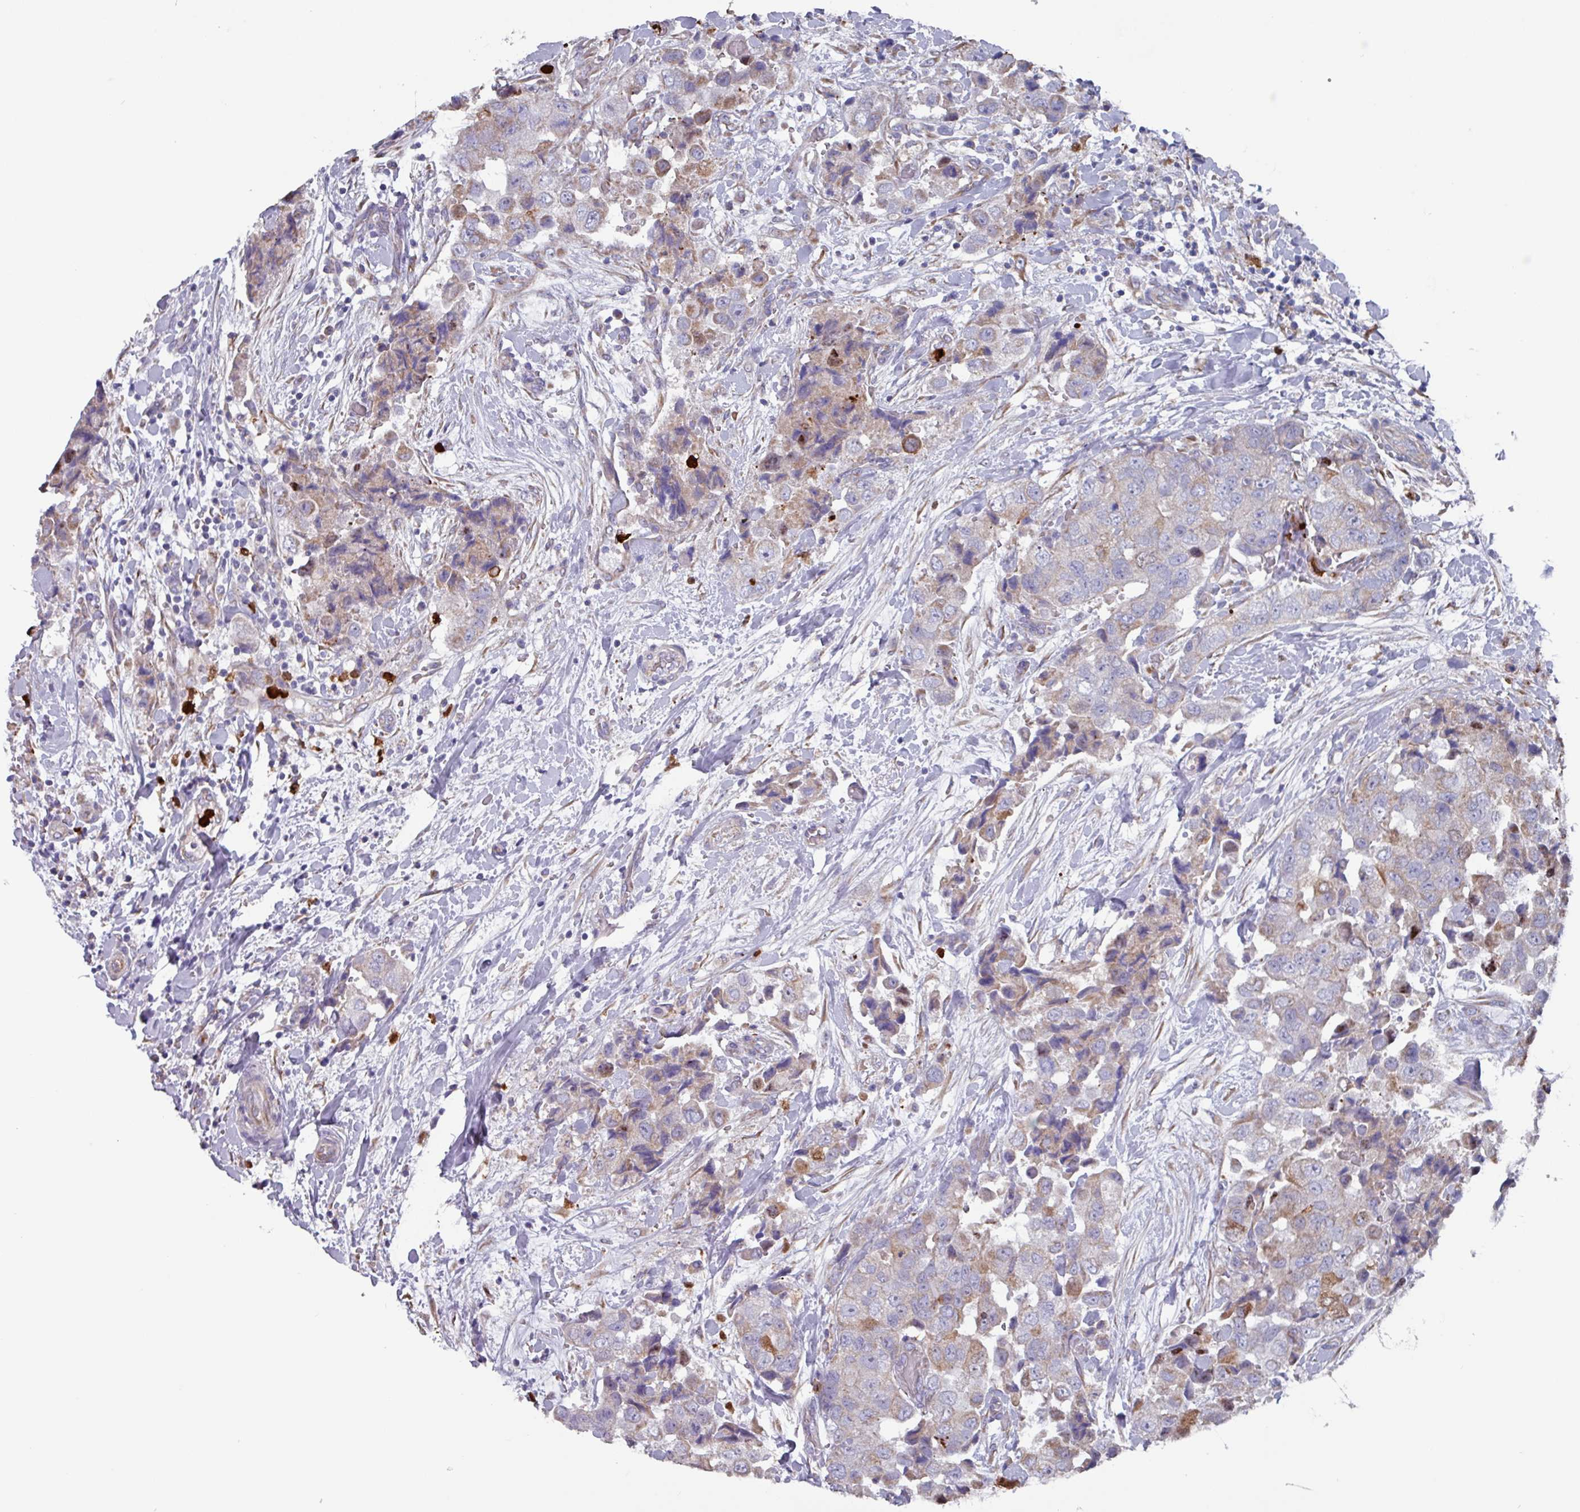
{"staining": {"intensity": "weak", "quantity": "25%-75%", "location": "cytoplasmic/membranous"}, "tissue": "breast cancer", "cell_type": "Tumor cells", "image_type": "cancer", "snomed": [{"axis": "morphology", "description": "Normal tissue, NOS"}, {"axis": "morphology", "description": "Duct carcinoma"}, {"axis": "topography", "description": "Breast"}], "caption": "Immunohistochemical staining of breast invasive ductal carcinoma displays low levels of weak cytoplasmic/membranous protein expression in approximately 25%-75% of tumor cells. (IHC, brightfield microscopy, high magnification).", "gene": "UQCC2", "patient": {"sex": "female", "age": 62}}